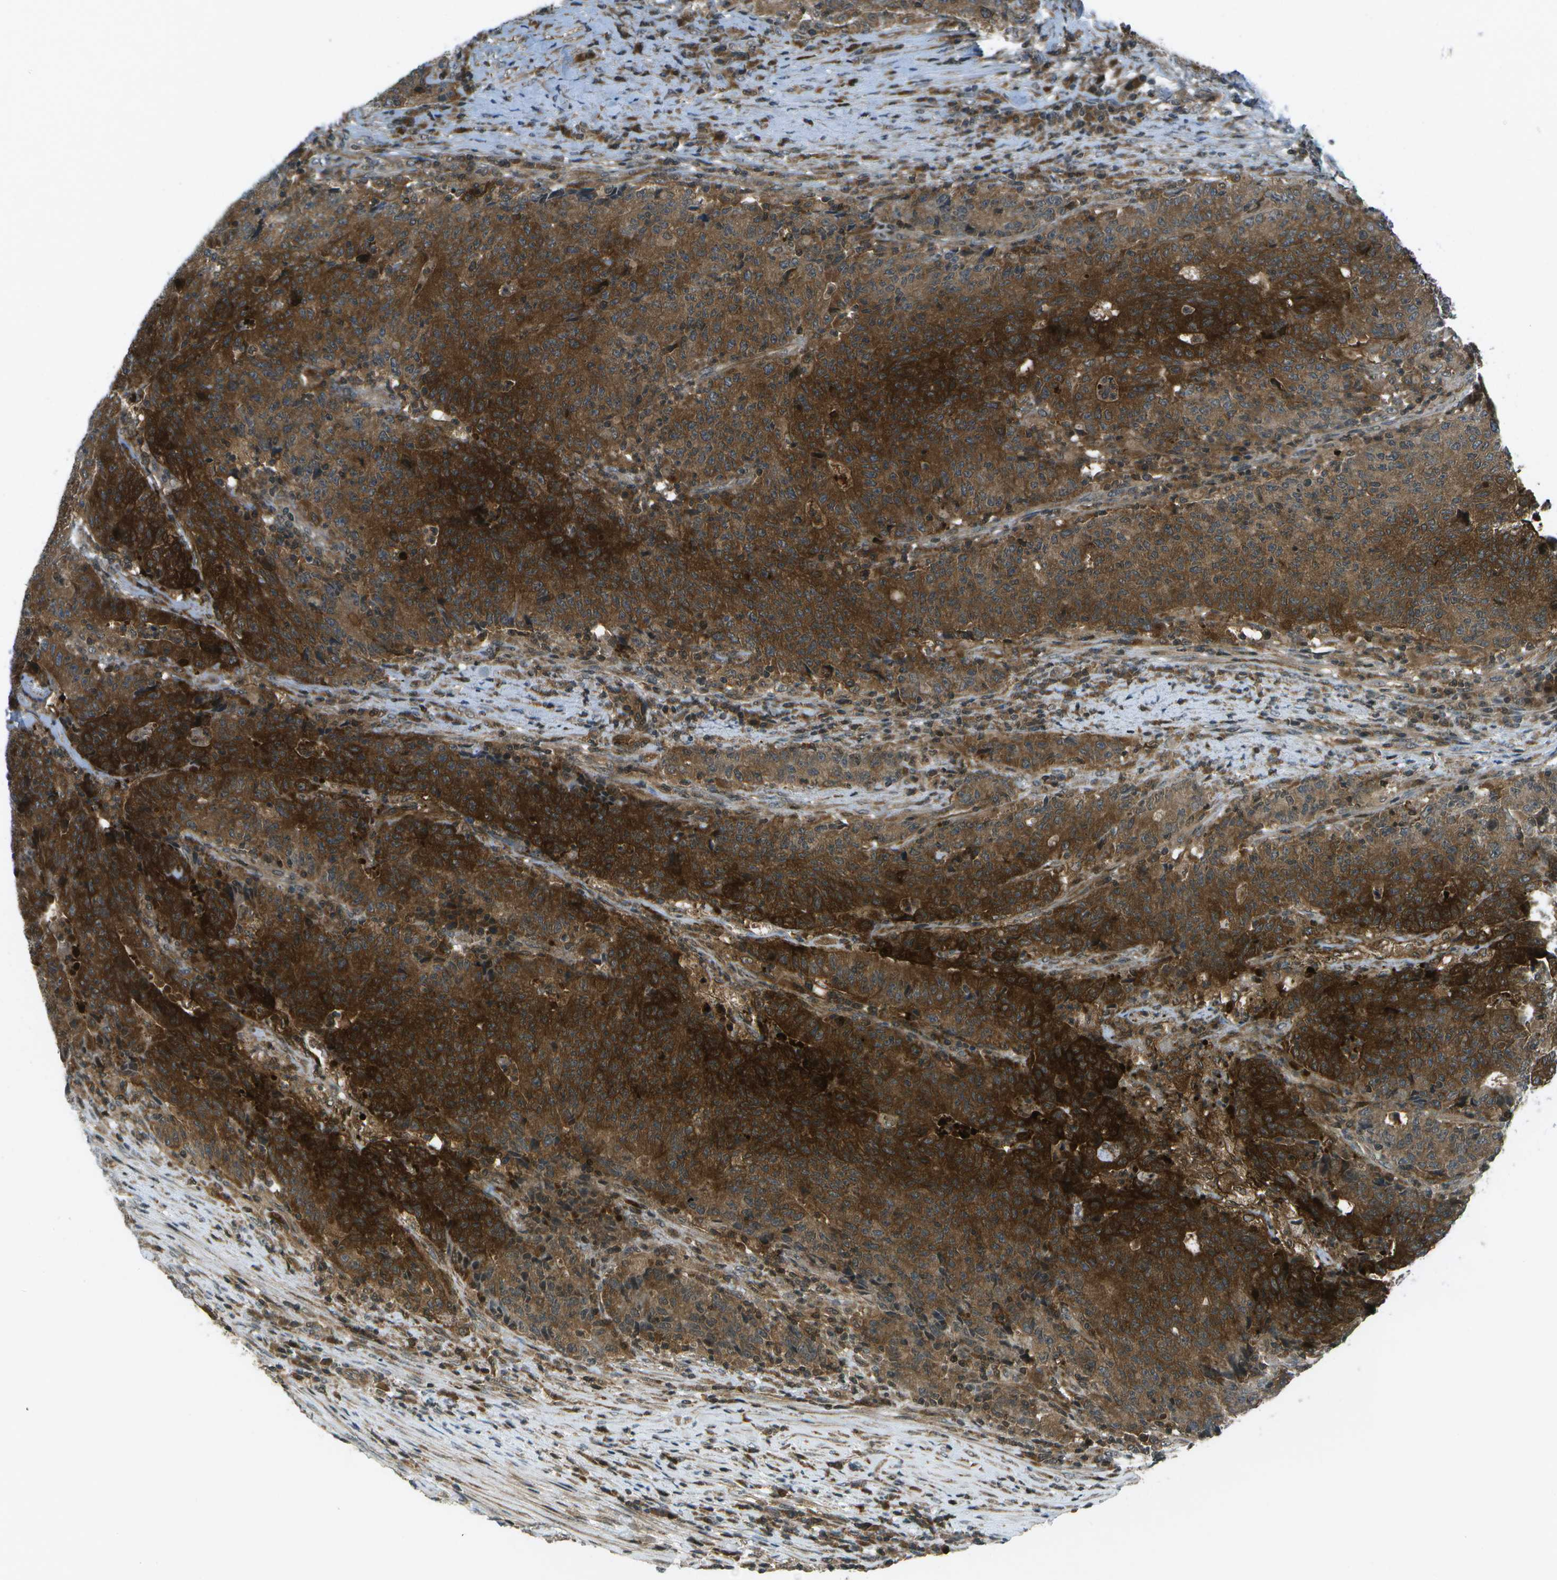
{"staining": {"intensity": "strong", "quantity": ">75%", "location": "cytoplasmic/membranous"}, "tissue": "colorectal cancer", "cell_type": "Tumor cells", "image_type": "cancer", "snomed": [{"axis": "morphology", "description": "Normal tissue, NOS"}, {"axis": "morphology", "description": "Adenocarcinoma, NOS"}, {"axis": "topography", "description": "Colon"}], "caption": "Colorectal cancer (adenocarcinoma) stained for a protein shows strong cytoplasmic/membranous positivity in tumor cells. (Brightfield microscopy of DAB IHC at high magnification).", "gene": "TMEM19", "patient": {"sex": "female", "age": 75}}